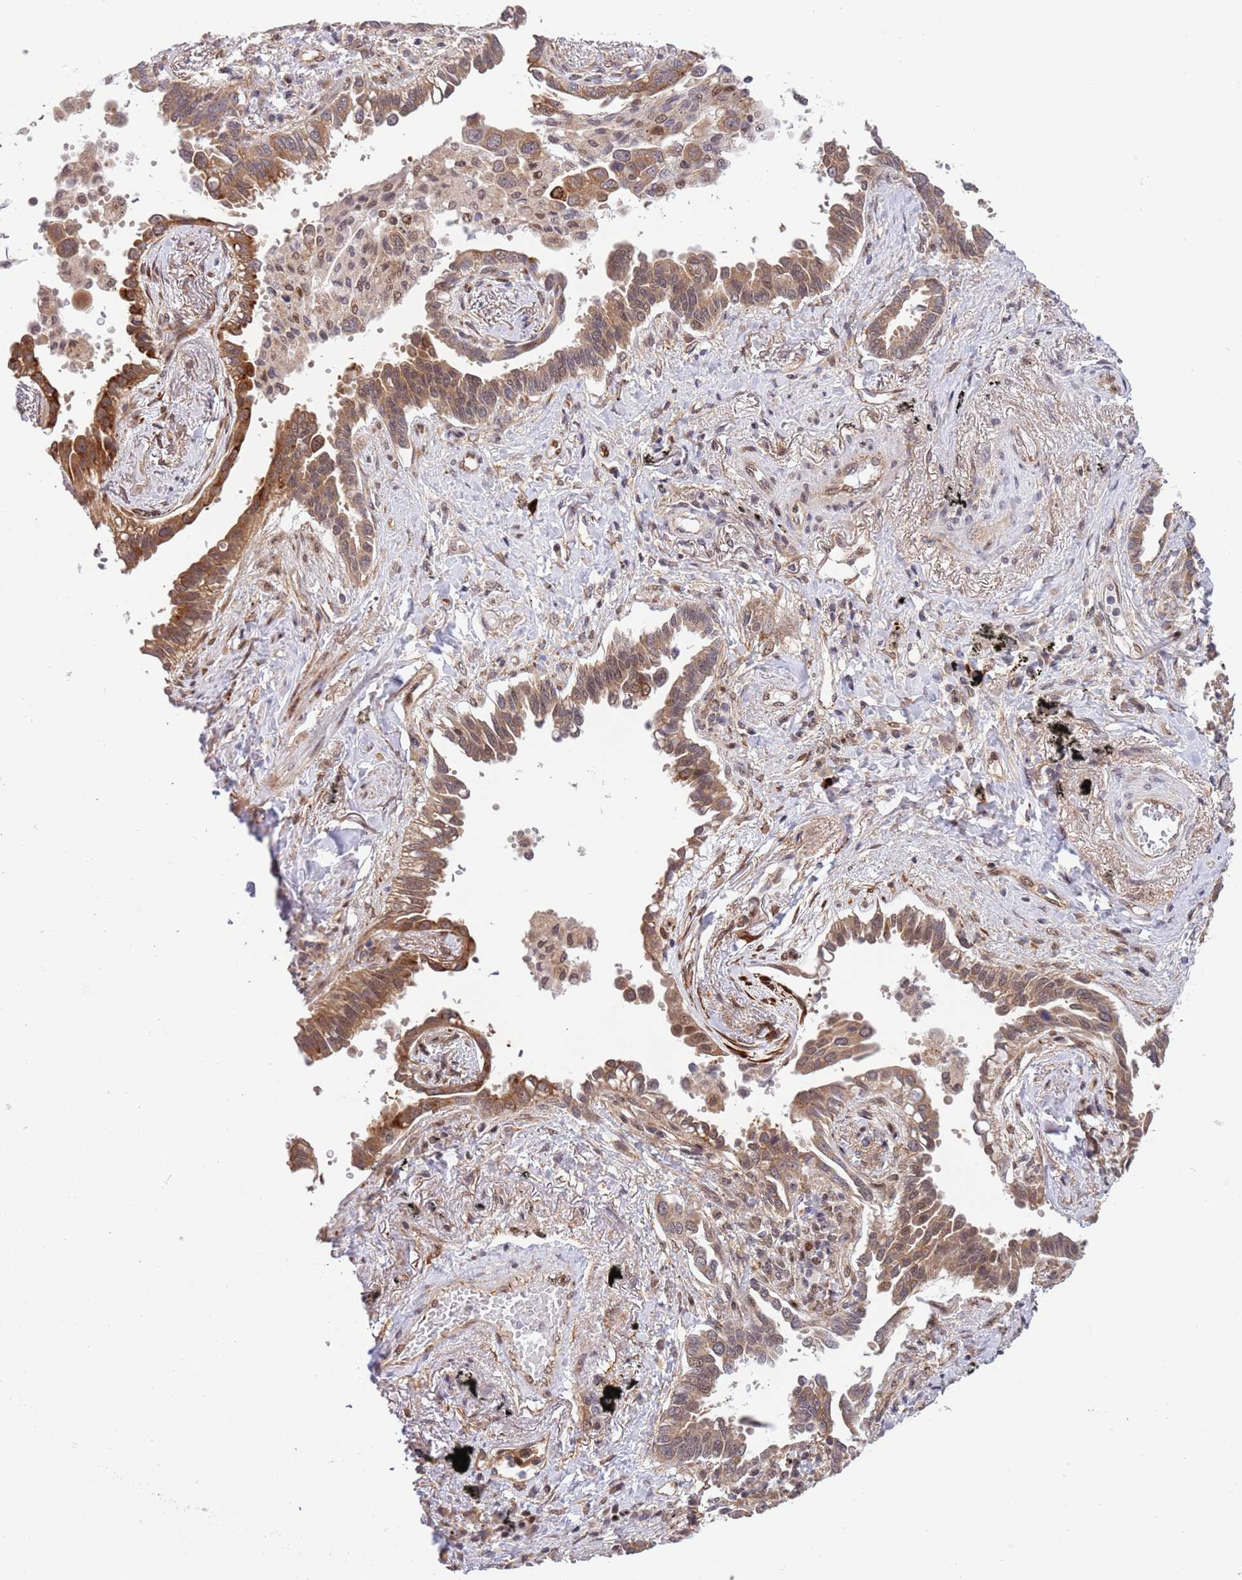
{"staining": {"intensity": "moderate", "quantity": ">75%", "location": "cytoplasmic/membranous"}, "tissue": "lung cancer", "cell_type": "Tumor cells", "image_type": "cancer", "snomed": [{"axis": "morphology", "description": "Adenocarcinoma, NOS"}, {"axis": "topography", "description": "Lung"}], "caption": "Lung cancer was stained to show a protein in brown. There is medium levels of moderate cytoplasmic/membranous positivity in about >75% of tumor cells.", "gene": "TBX10", "patient": {"sex": "male", "age": 67}}